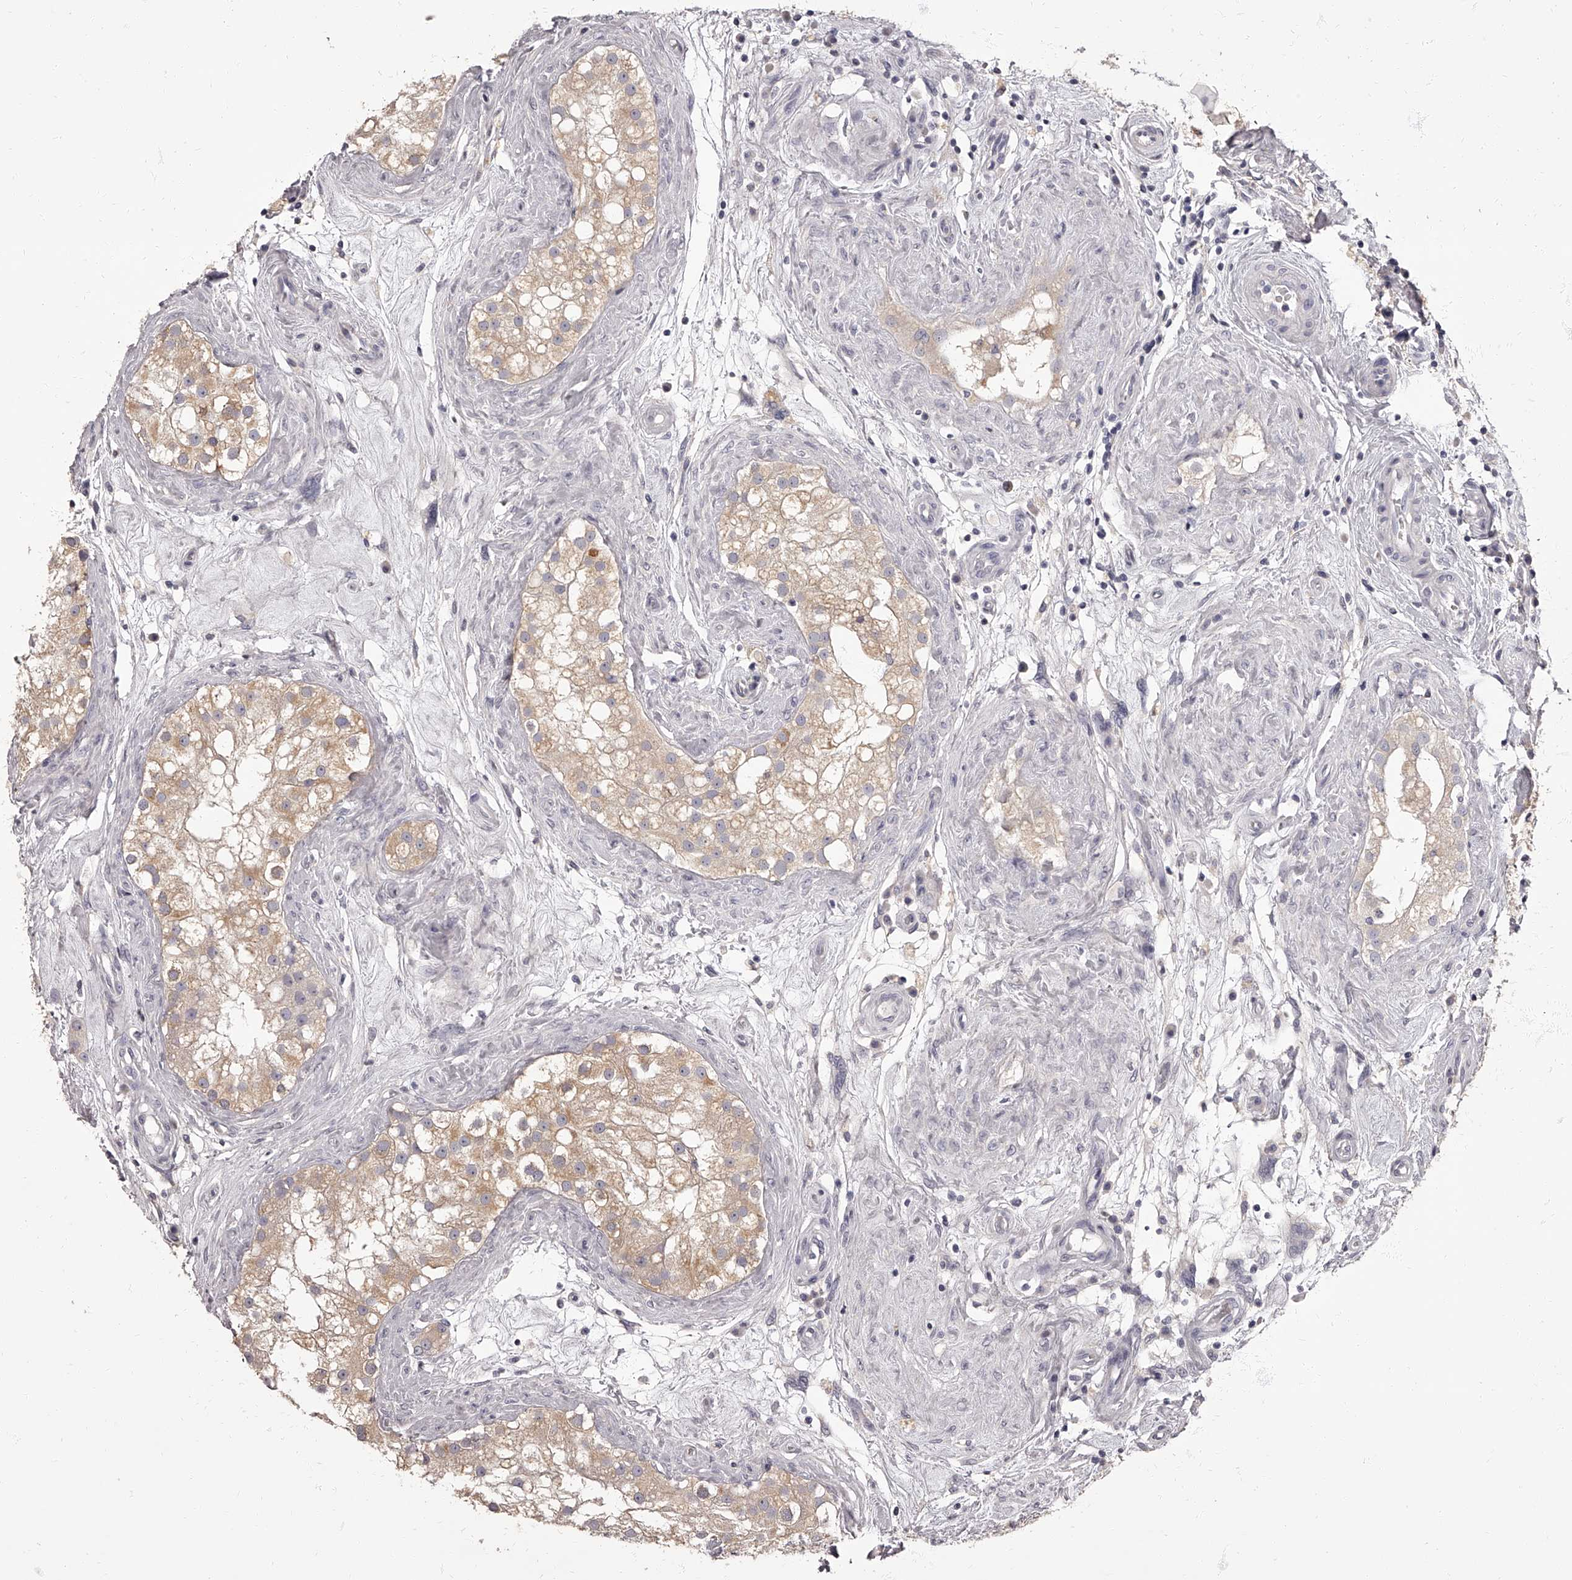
{"staining": {"intensity": "moderate", "quantity": "<25%", "location": "cytoplasmic/membranous"}, "tissue": "testis", "cell_type": "Cells in seminiferous ducts", "image_type": "normal", "snomed": [{"axis": "morphology", "description": "Normal tissue, NOS"}, {"axis": "topography", "description": "Testis"}], "caption": "Immunohistochemistry (IHC) (DAB) staining of unremarkable human testis demonstrates moderate cytoplasmic/membranous protein staining in about <25% of cells in seminiferous ducts.", "gene": "APEH", "patient": {"sex": "male", "age": 84}}